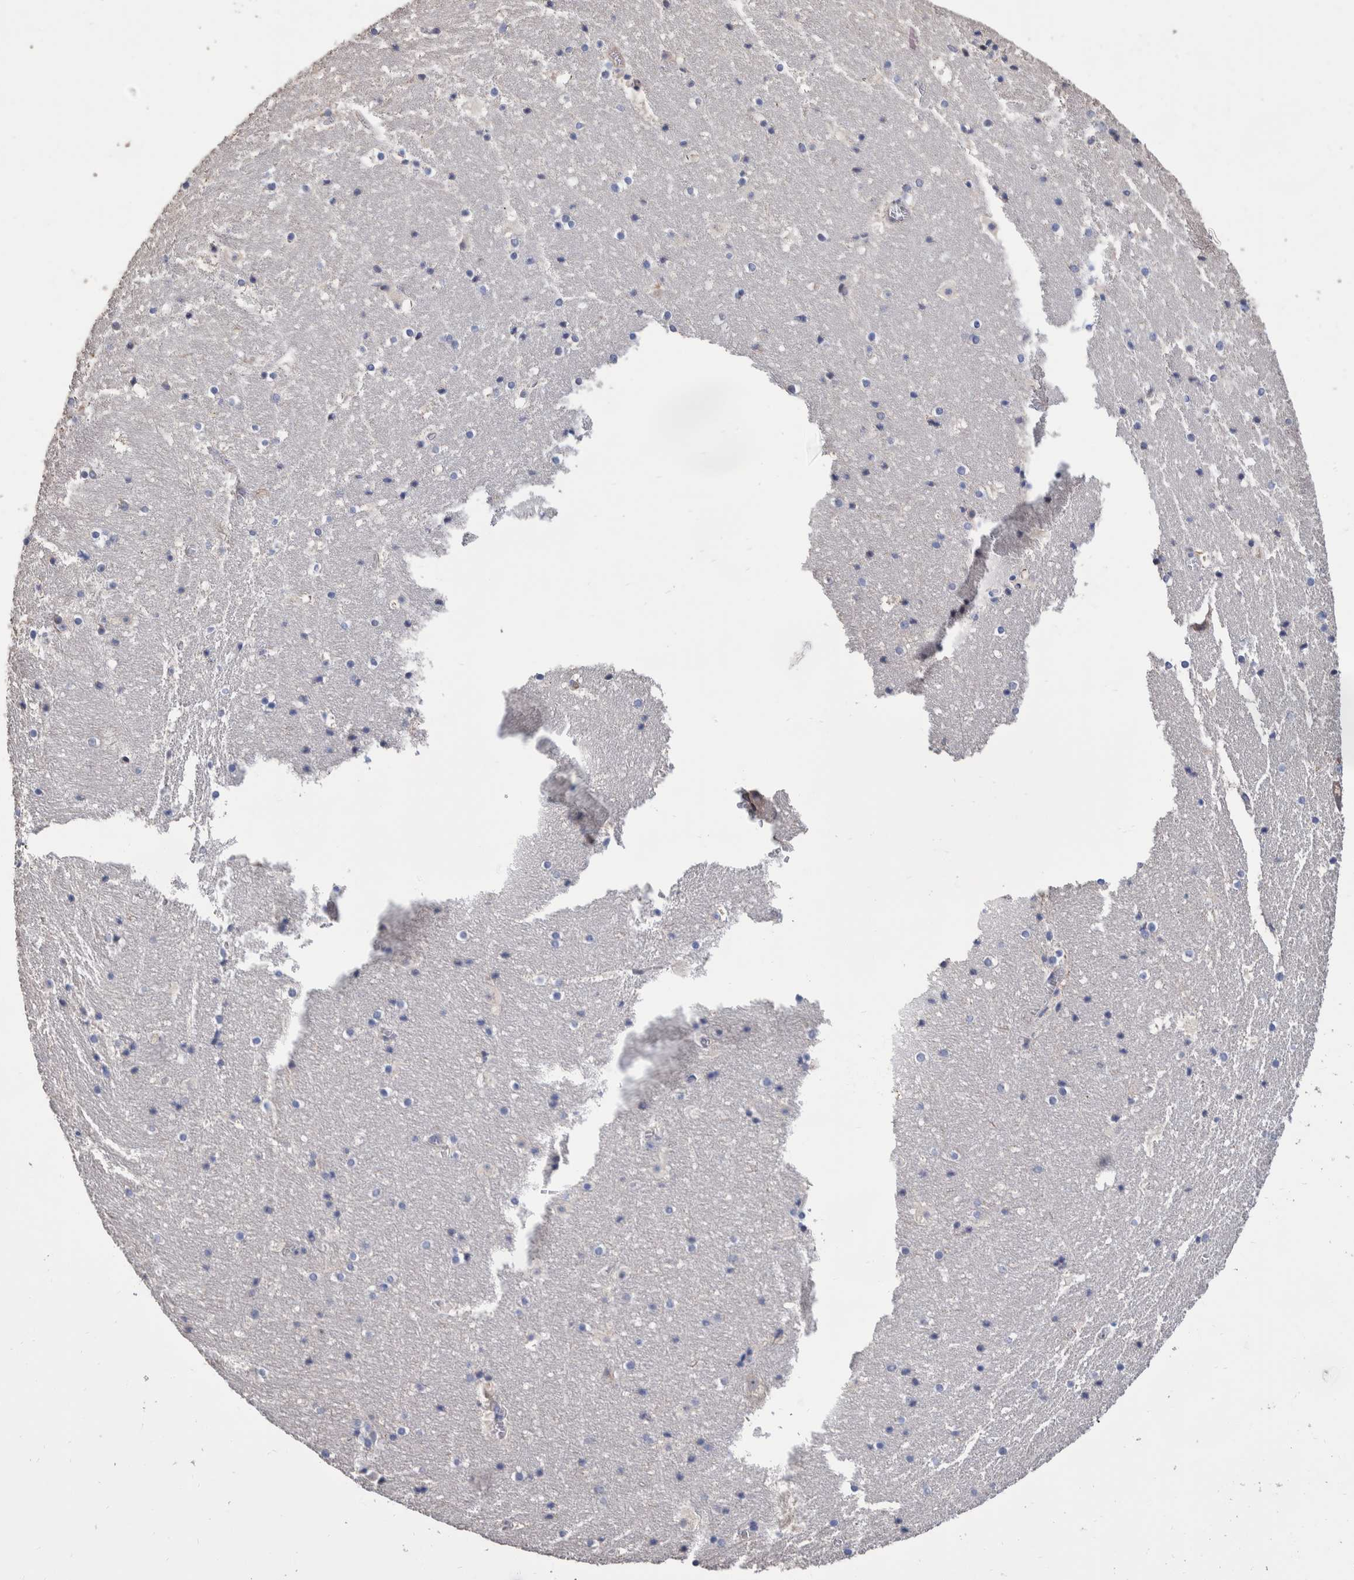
{"staining": {"intensity": "negative", "quantity": "none", "location": "none"}, "tissue": "hippocampus", "cell_type": "Glial cells", "image_type": "normal", "snomed": [{"axis": "morphology", "description": "Normal tissue, NOS"}, {"axis": "topography", "description": "Hippocampus"}], "caption": "The immunohistochemistry (IHC) micrograph has no significant positivity in glial cells of hippocampus.", "gene": "SLC45A4", "patient": {"sex": "male", "age": 45}}